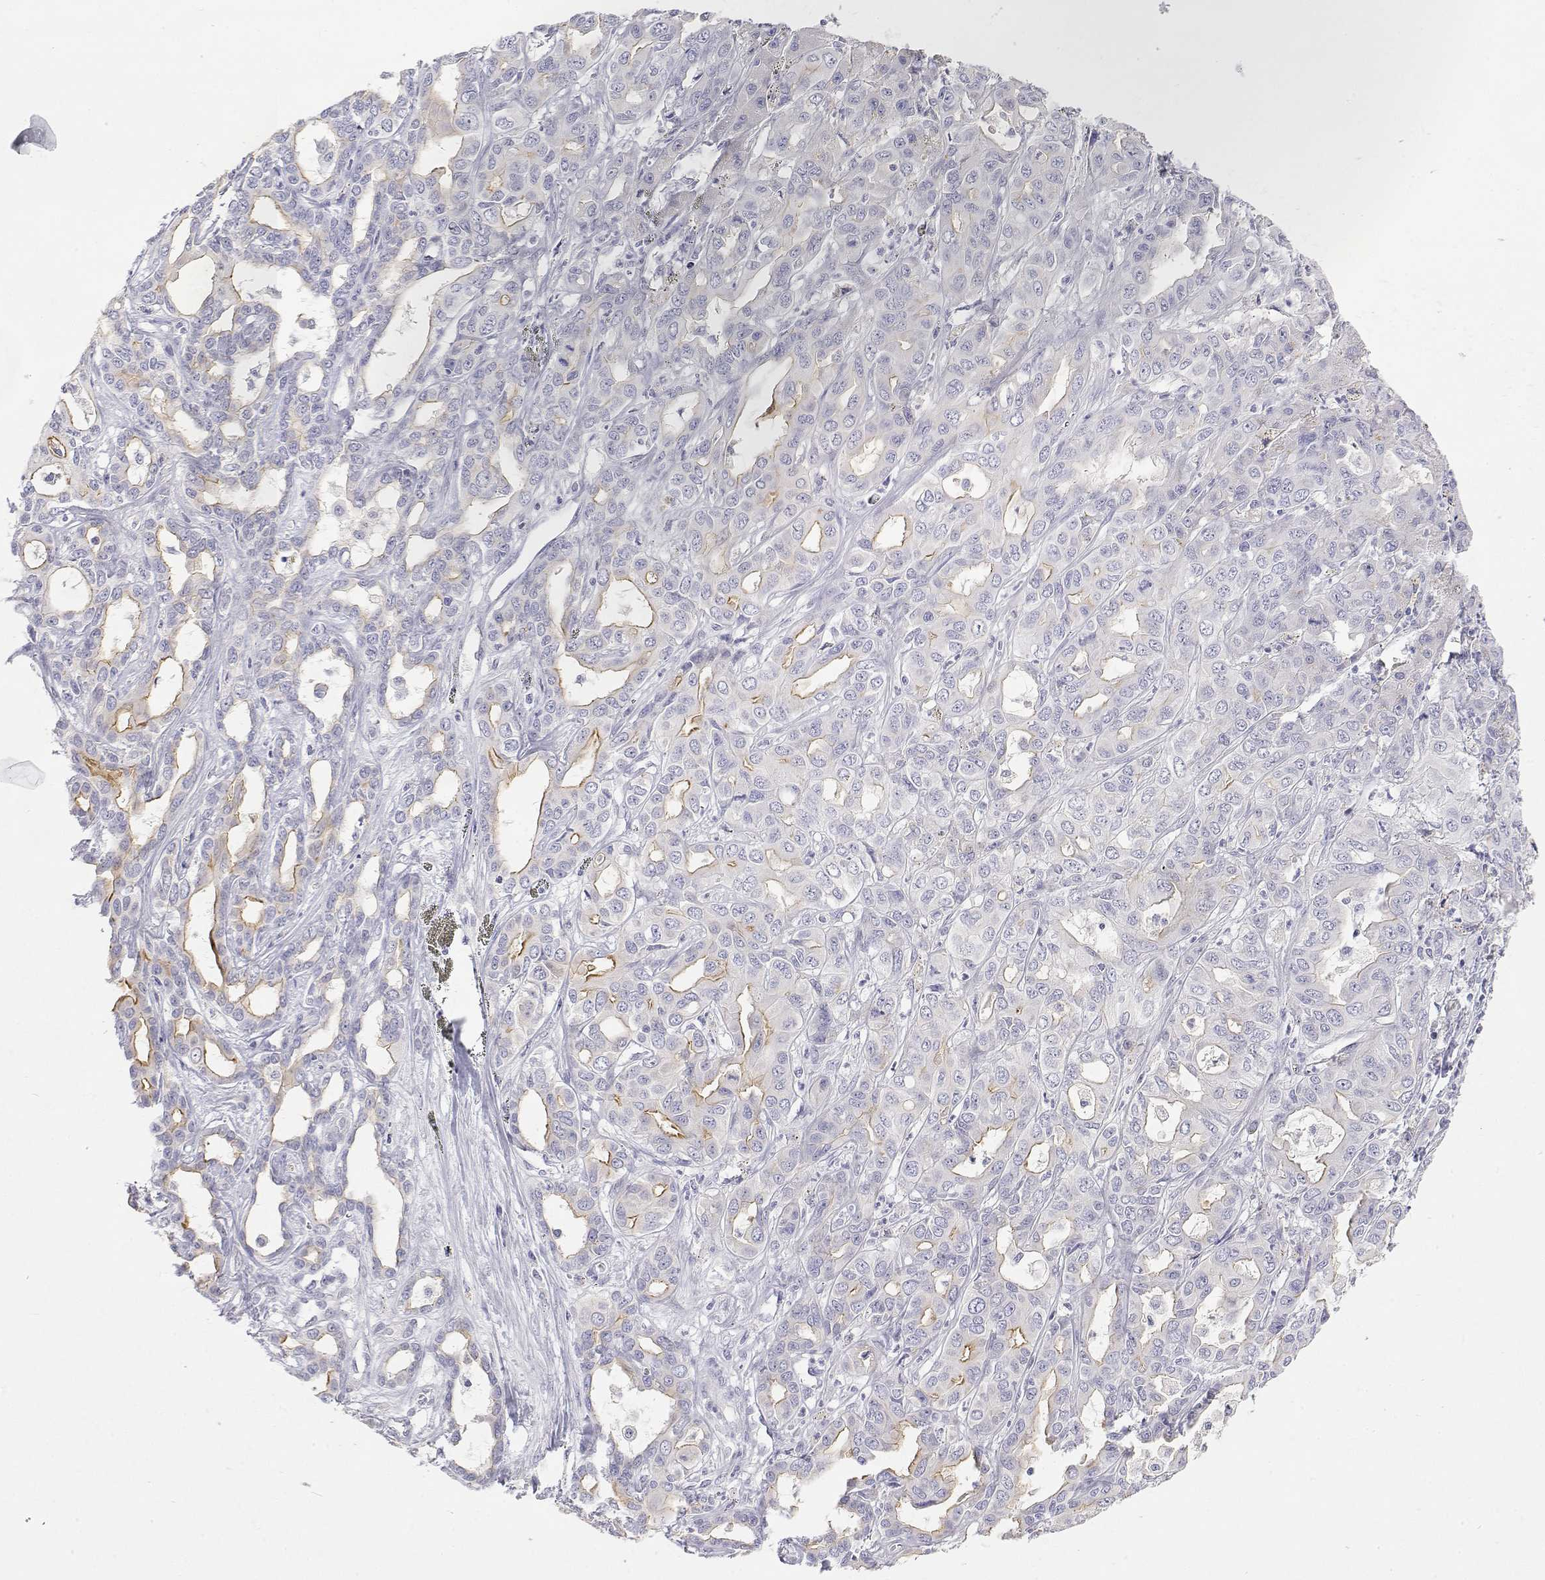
{"staining": {"intensity": "moderate", "quantity": "<25%", "location": "cytoplasmic/membranous"}, "tissue": "liver cancer", "cell_type": "Tumor cells", "image_type": "cancer", "snomed": [{"axis": "morphology", "description": "Cholangiocarcinoma"}, {"axis": "topography", "description": "Liver"}], "caption": "Moderate cytoplasmic/membranous protein staining is appreciated in about <25% of tumor cells in liver cholangiocarcinoma. The protein is stained brown, and the nuclei are stained in blue (DAB IHC with brightfield microscopy, high magnification).", "gene": "MISP", "patient": {"sex": "female", "age": 65}}